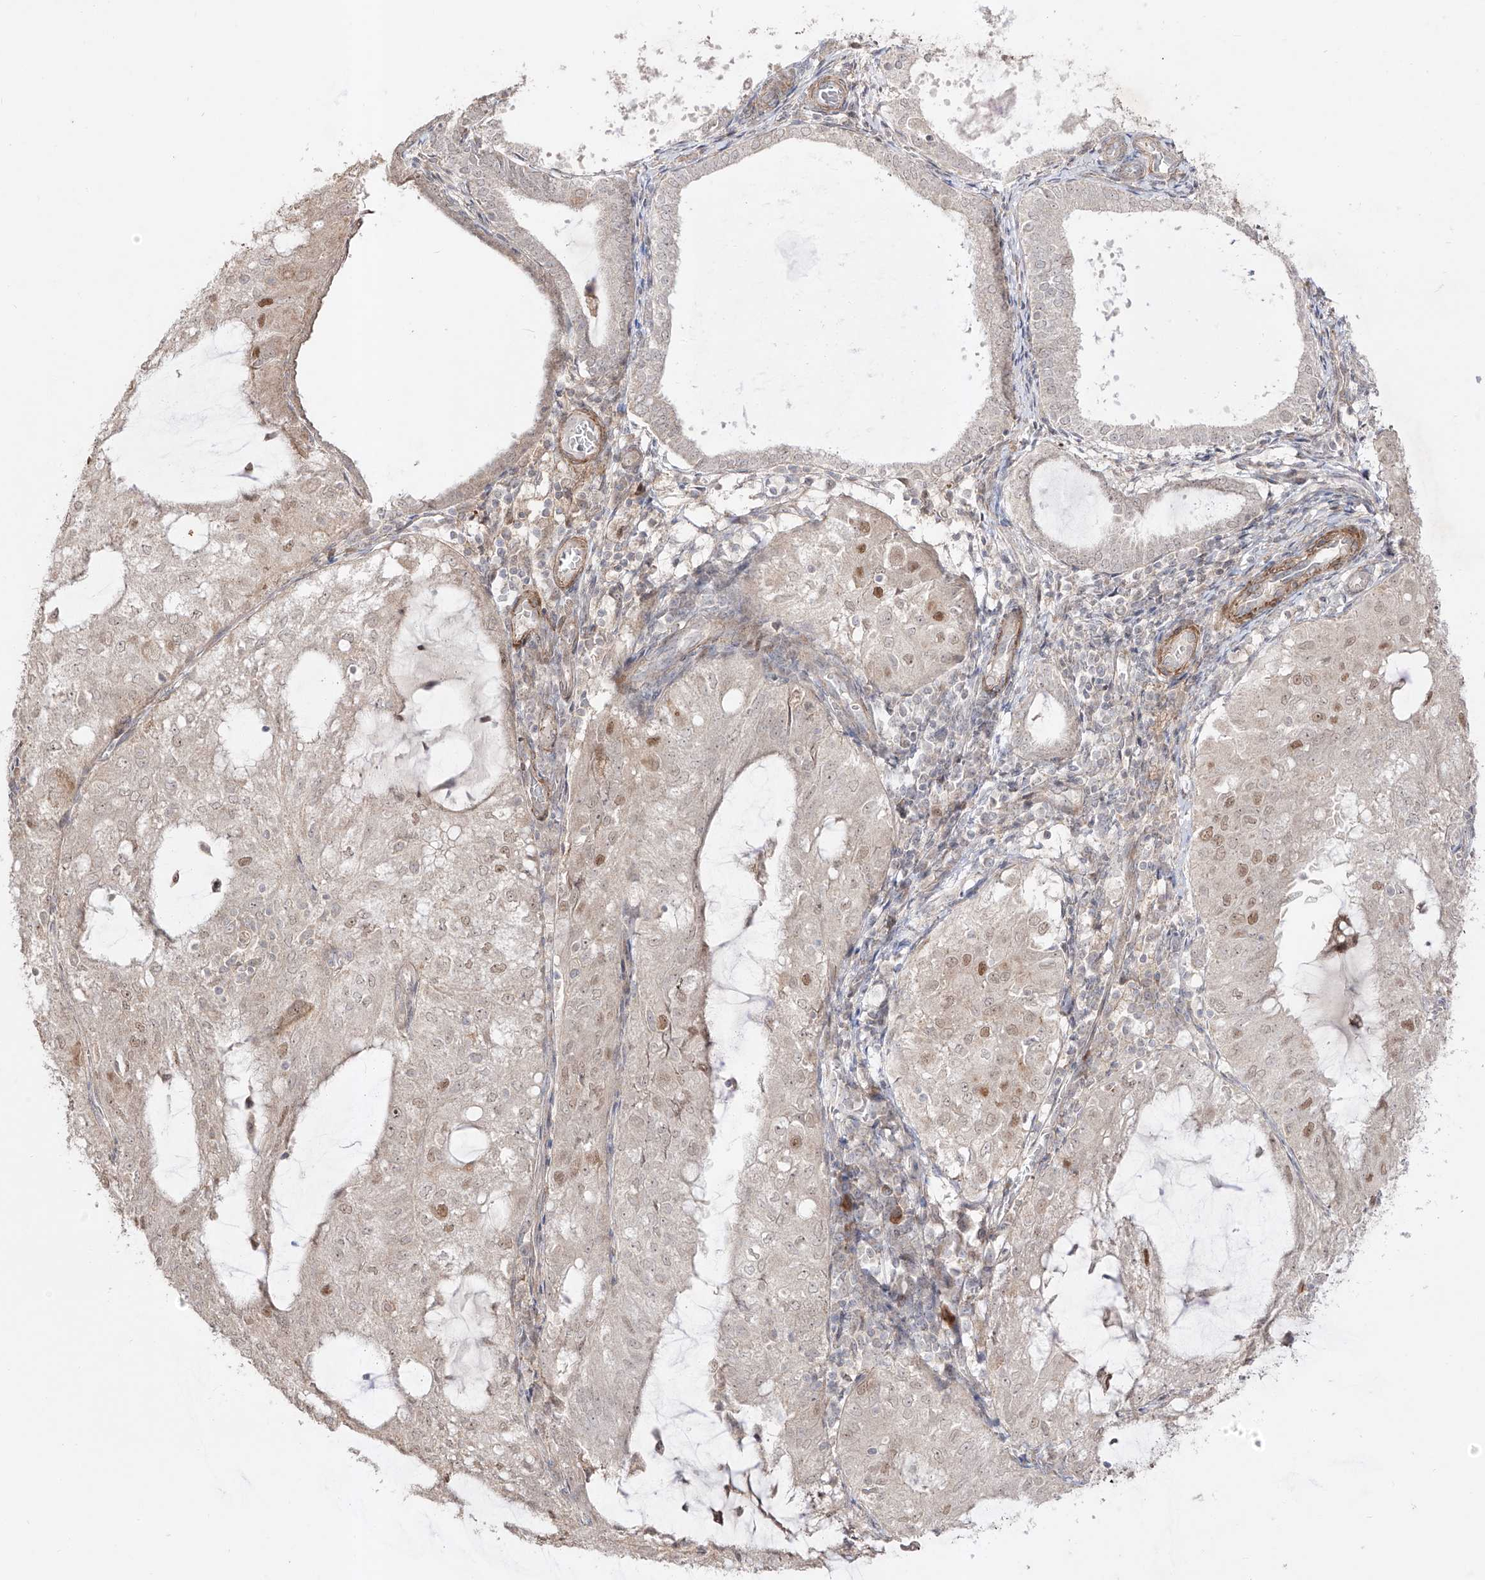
{"staining": {"intensity": "moderate", "quantity": "<25%", "location": "nuclear"}, "tissue": "endometrial cancer", "cell_type": "Tumor cells", "image_type": "cancer", "snomed": [{"axis": "morphology", "description": "Adenocarcinoma, NOS"}, {"axis": "topography", "description": "Endometrium"}], "caption": "Immunohistochemistry (IHC) staining of endometrial cancer (adenocarcinoma), which displays low levels of moderate nuclear positivity in about <25% of tumor cells indicating moderate nuclear protein positivity. The staining was performed using DAB (brown) for protein detection and nuclei were counterstained in hematoxylin (blue).", "gene": "KDM1B", "patient": {"sex": "female", "age": 81}}